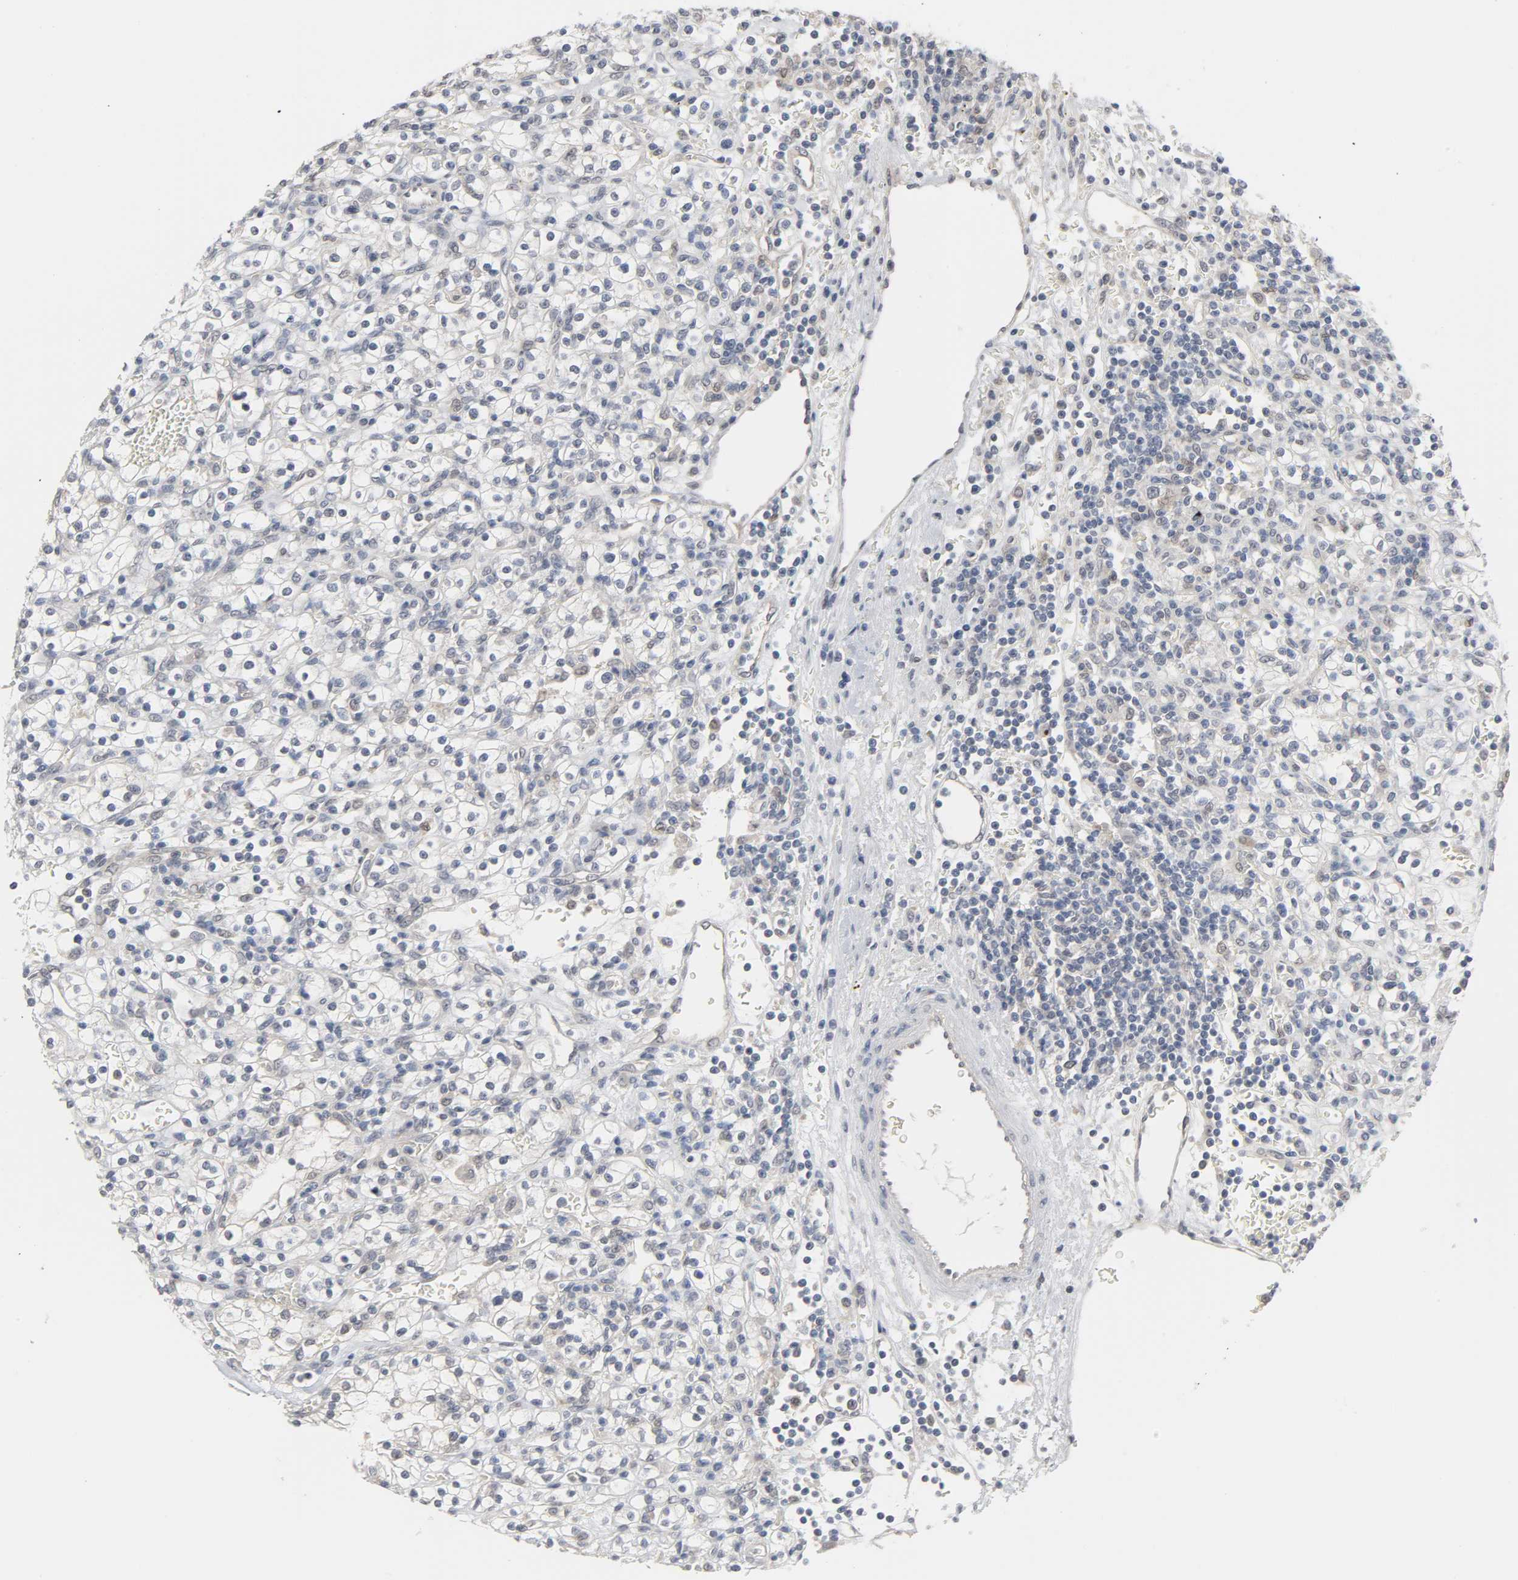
{"staining": {"intensity": "negative", "quantity": "none", "location": "none"}, "tissue": "renal cancer", "cell_type": "Tumor cells", "image_type": "cancer", "snomed": [{"axis": "morphology", "description": "Normal tissue, NOS"}, {"axis": "morphology", "description": "Adenocarcinoma, NOS"}, {"axis": "topography", "description": "Kidney"}], "caption": "Immunohistochemistry image of human renal adenocarcinoma stained for a protein (brown), which displays no positivity in tumor cells.", "gene": "ACSS2", "patient": {"sex": "female", "age": 55}}